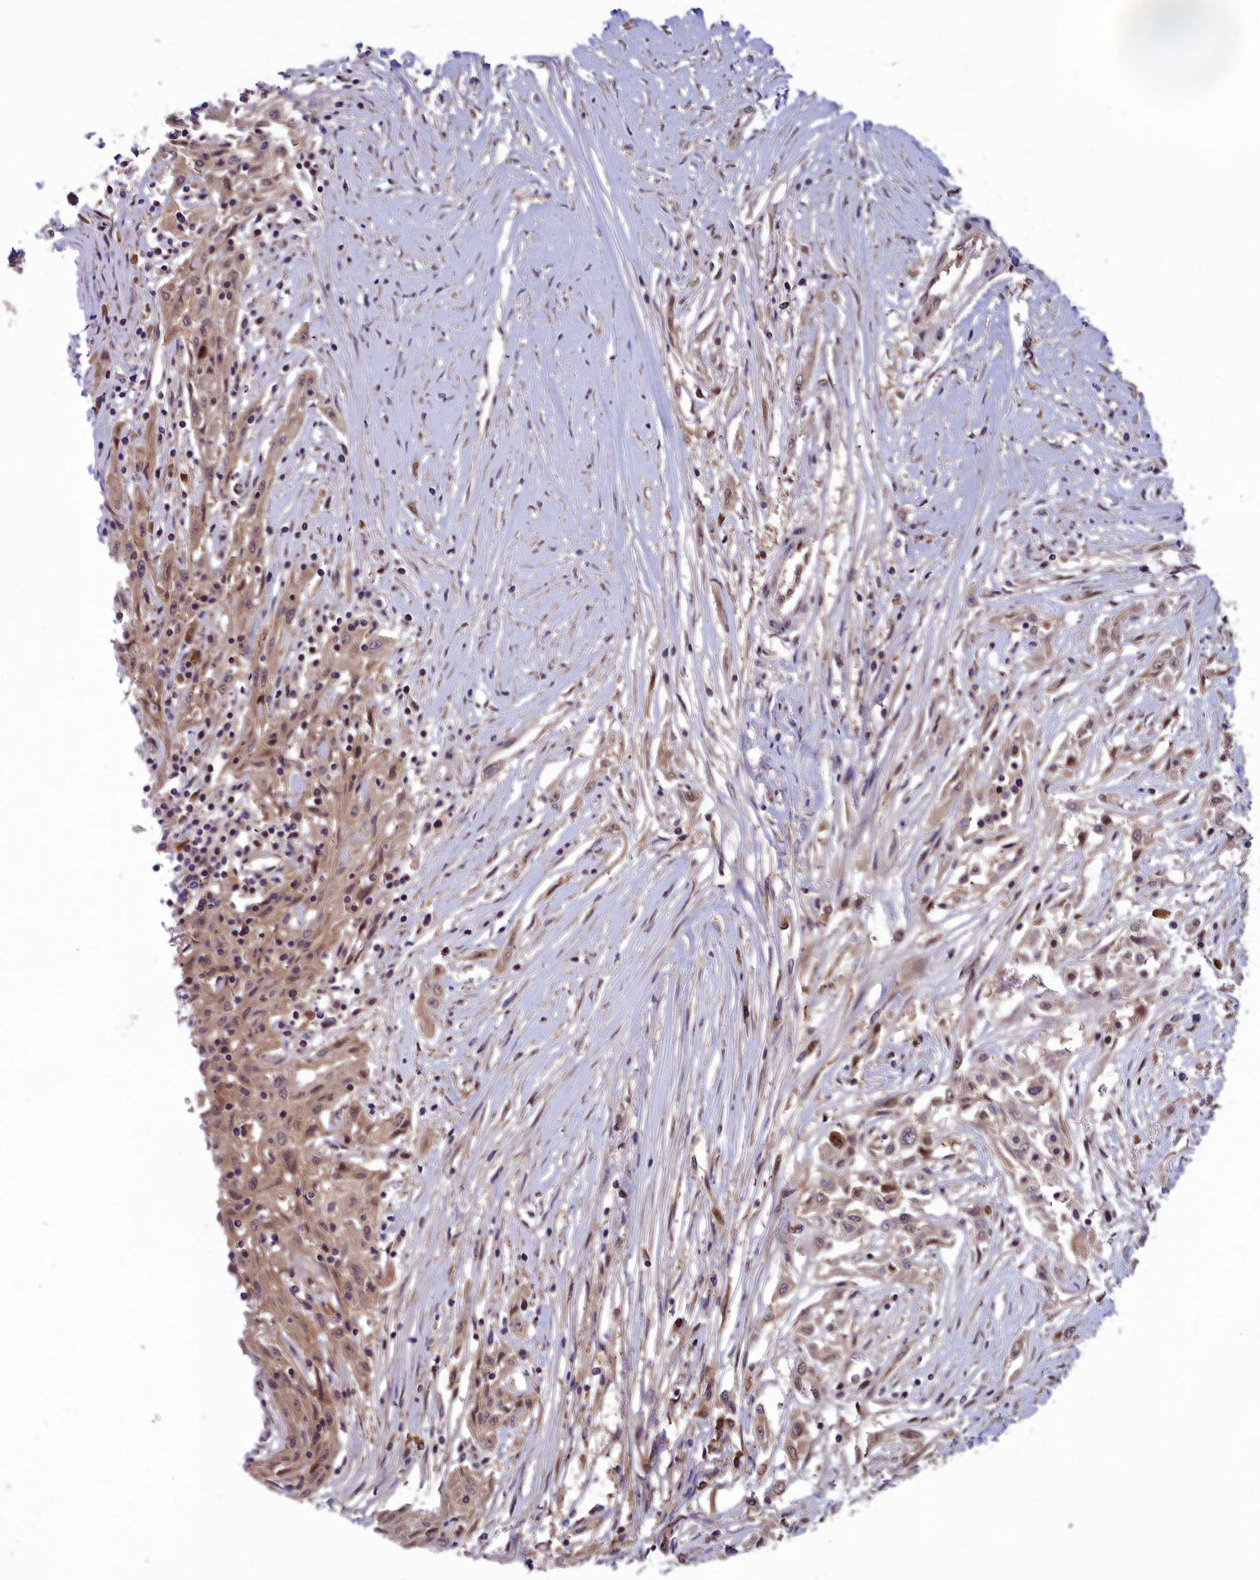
{"staining": {"intensity": "weak", "quantity": "25%-75%", "location": "cytoplasmic/membranous"}, "tissue": "skin cancer", "cell_type": "Tumor cells", "image_type": "cancer", "snomed": [{"axis": "morphology", "description": "Squamous cell carcinoma, NOS"}, {"axis": "morphology", "description": "Squamous cell carcinoma, metastatic, NOS"}, {"axis": "topography", "description": "Skin"}, {"axis": "topography", "description": "Lymph node"}], "caption": "Brown immunohistochemical staining in human skin cancer (metastatic squamous cell carcinoma) shows weak cytoplasmic/membranous expression in about 25%-75% of tumor cells. The staining is performed using DAB (3,3'-diaminobenzidine) brown chromogen to label protein expression. The nuclei are counter-stained blue using hematoxylin.", "gene": "CCDC15", "patient": {"sex": "male", "age": 75}}